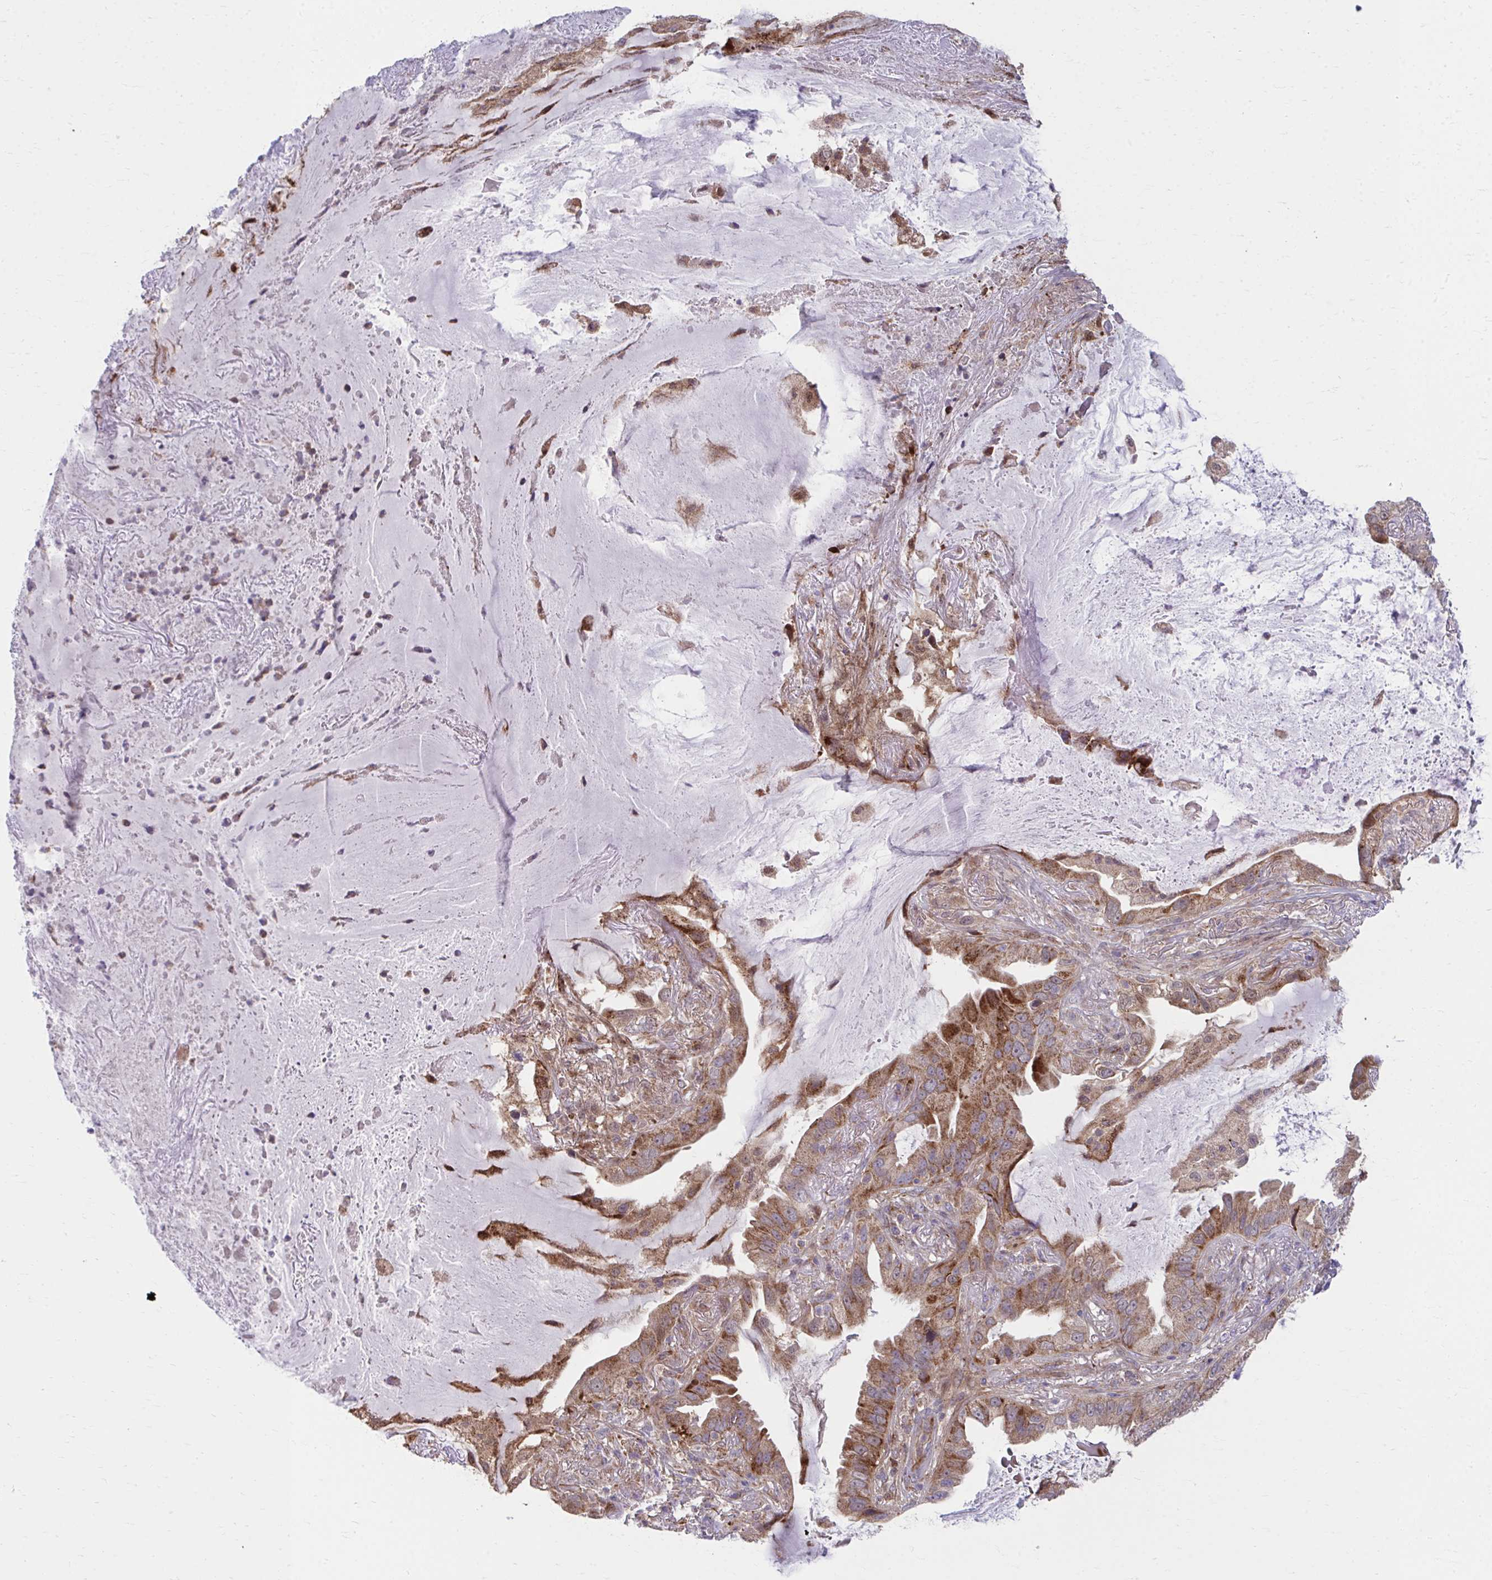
{"staining": {"intensity": "moderate", "quantity": ">75%", "location": "cytoplasmic/membranous"}, "tissue": "lung cancer", "cell_type": "Tumor cells", "image_type": "cancer", "snomed": [{"axis": "morphology", "description": "Adenocarcinoma, NOS"}, {"axis": "topography", "description": "Lung"}], "caption": "An IHC photomicrograph of neoplastic tissue is shown. Protein staining in brown highlights moderate cytoplasmic/membranous positivity in adenocarcinoma (lung) within tumor cells.", "gene": "C16orf54", "patient": {"sex": "female", "age": 69}}